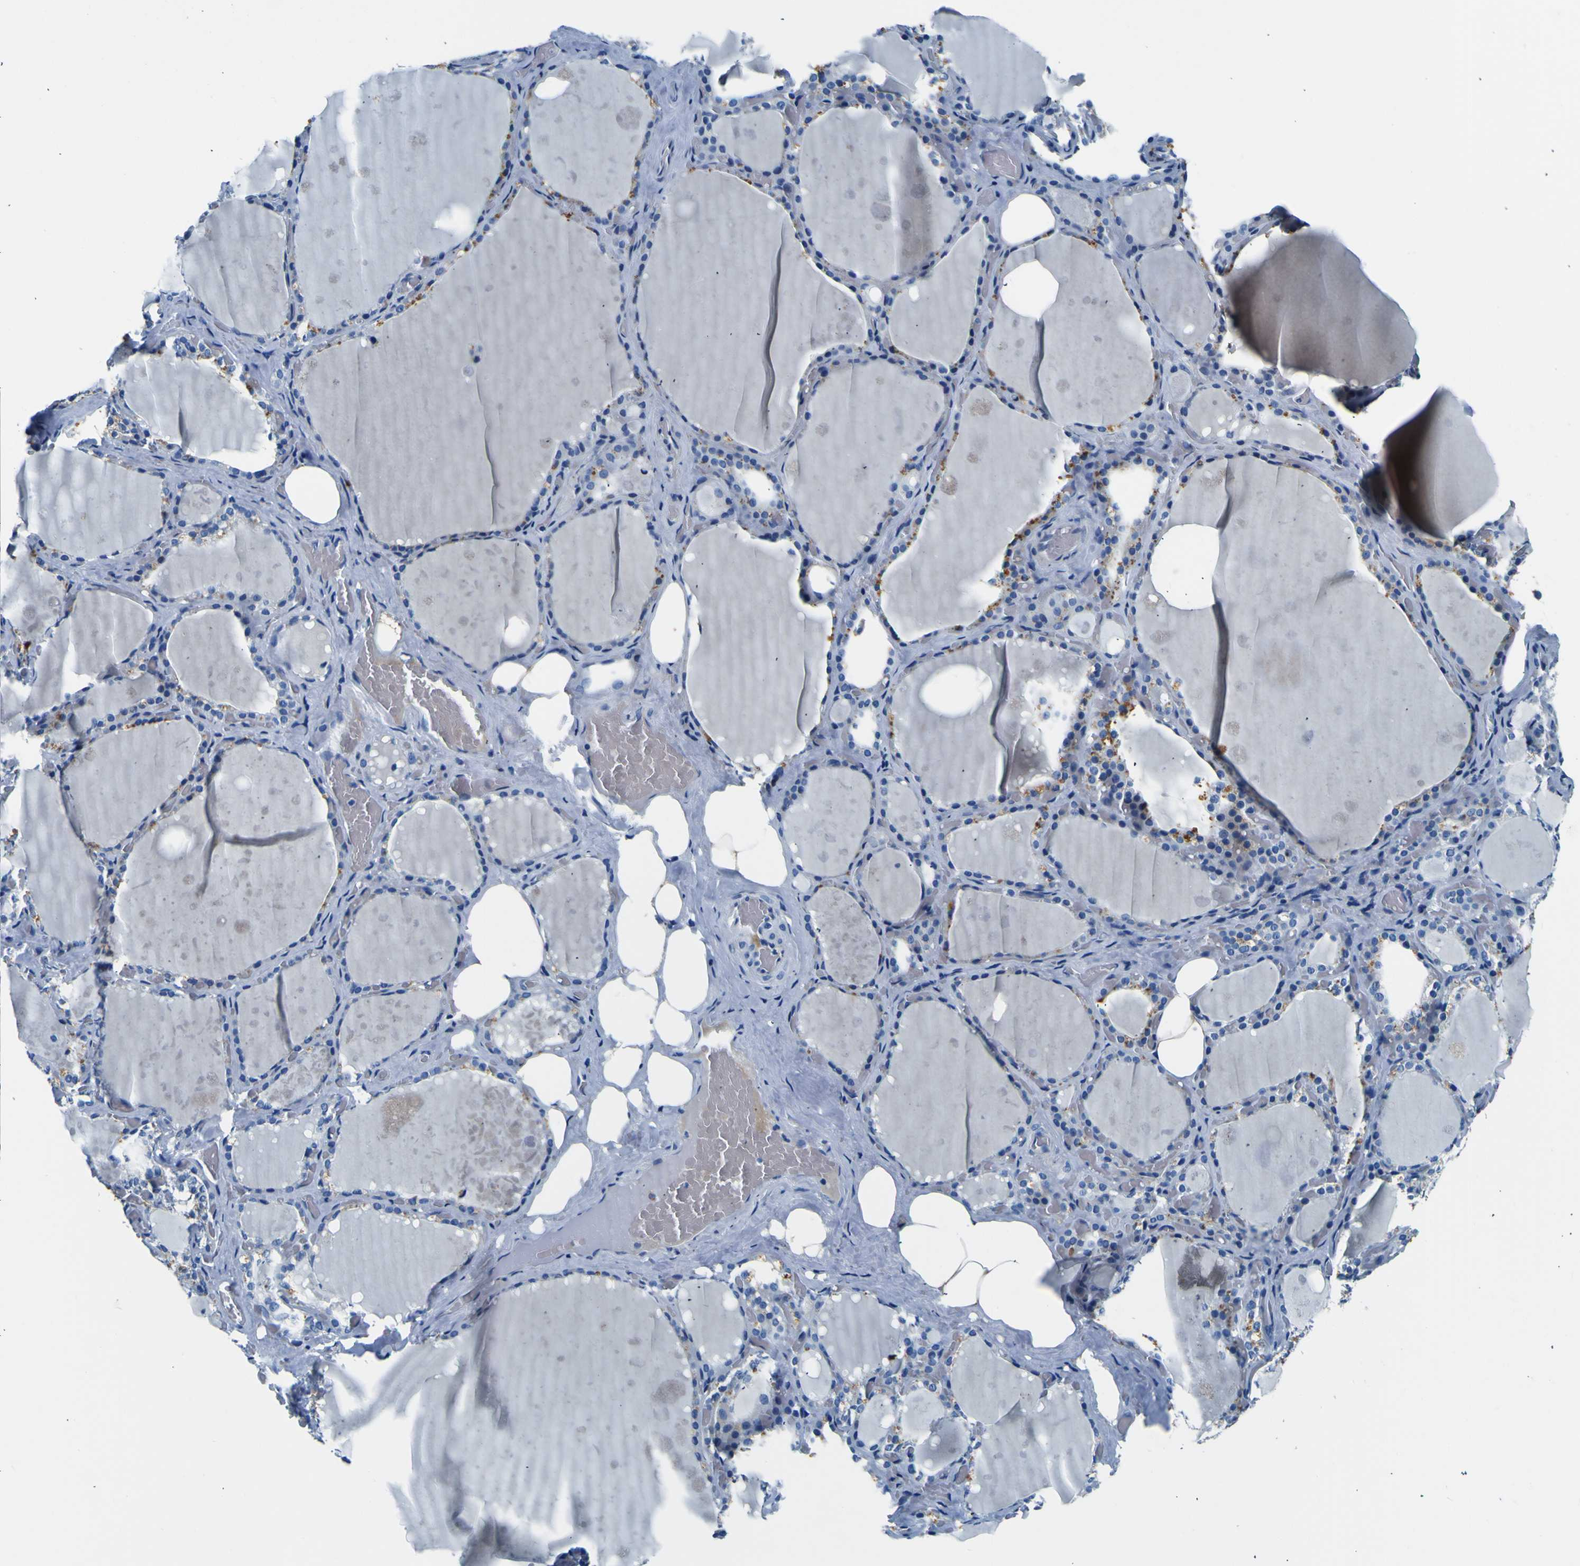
{"staining": {"intensity": "moderate", "quantity": "<25%", "location": "cytoplasmic/membranous"}, "tissue": "thyroid gland", "cell_type": "Glandular cells", "image_type": "normal", "snomed": [{"axis": "morphology", "description": "Normal tissue, NOS"}, {"axis": "topography", "description": "Thyroid gland"}], "caption": "Normal thyroid gland demonstrates moderate cytoplasmic/membranous positivity in approximately <25% of glandular cells.", "gene": "ADGRA2", "patient": {"sex": "male", "age": 61}}